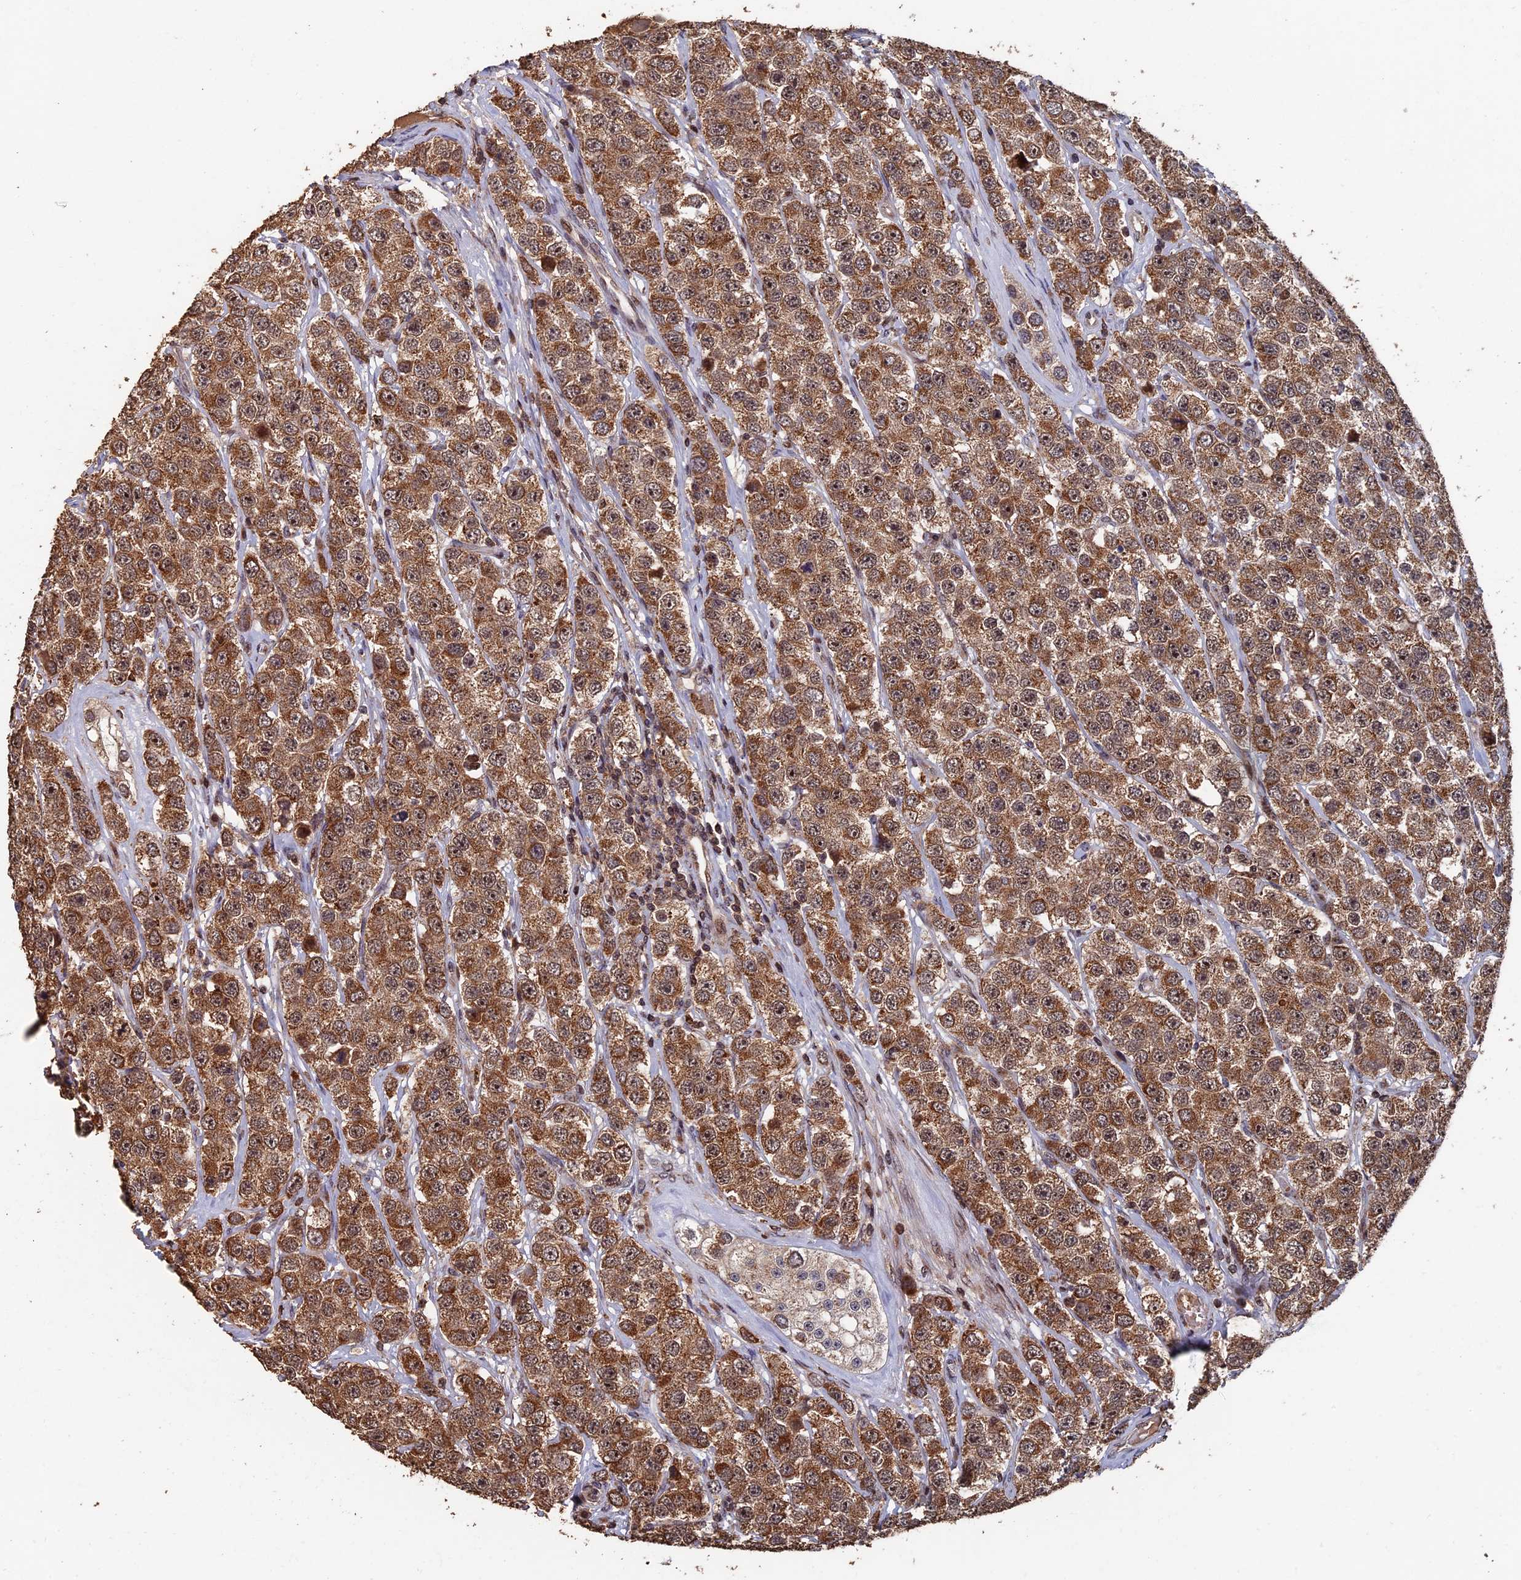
{"staining": {"intensity": "moderate", "quantity": ">75%", "location": "cytoplasmic/membranous,nuclear"}, "tissue": "testis cancer", "cell_type": "Tumor cells", "image_type": "cancer", "snomed": [{"axis": "morphology", "description": "Seminoma, NOS"}, {"axis": "topography", "description": "Testis"}], "caption": "About >75% of tumor cells in human testis cancer (seminoma) display moderate cytoplasmic/membranous and nuclear protein expression as visualized by brown immunohistochemical staining.", "gene": "RASGRF1", "patient": {"sex": "male", "age": 28}}